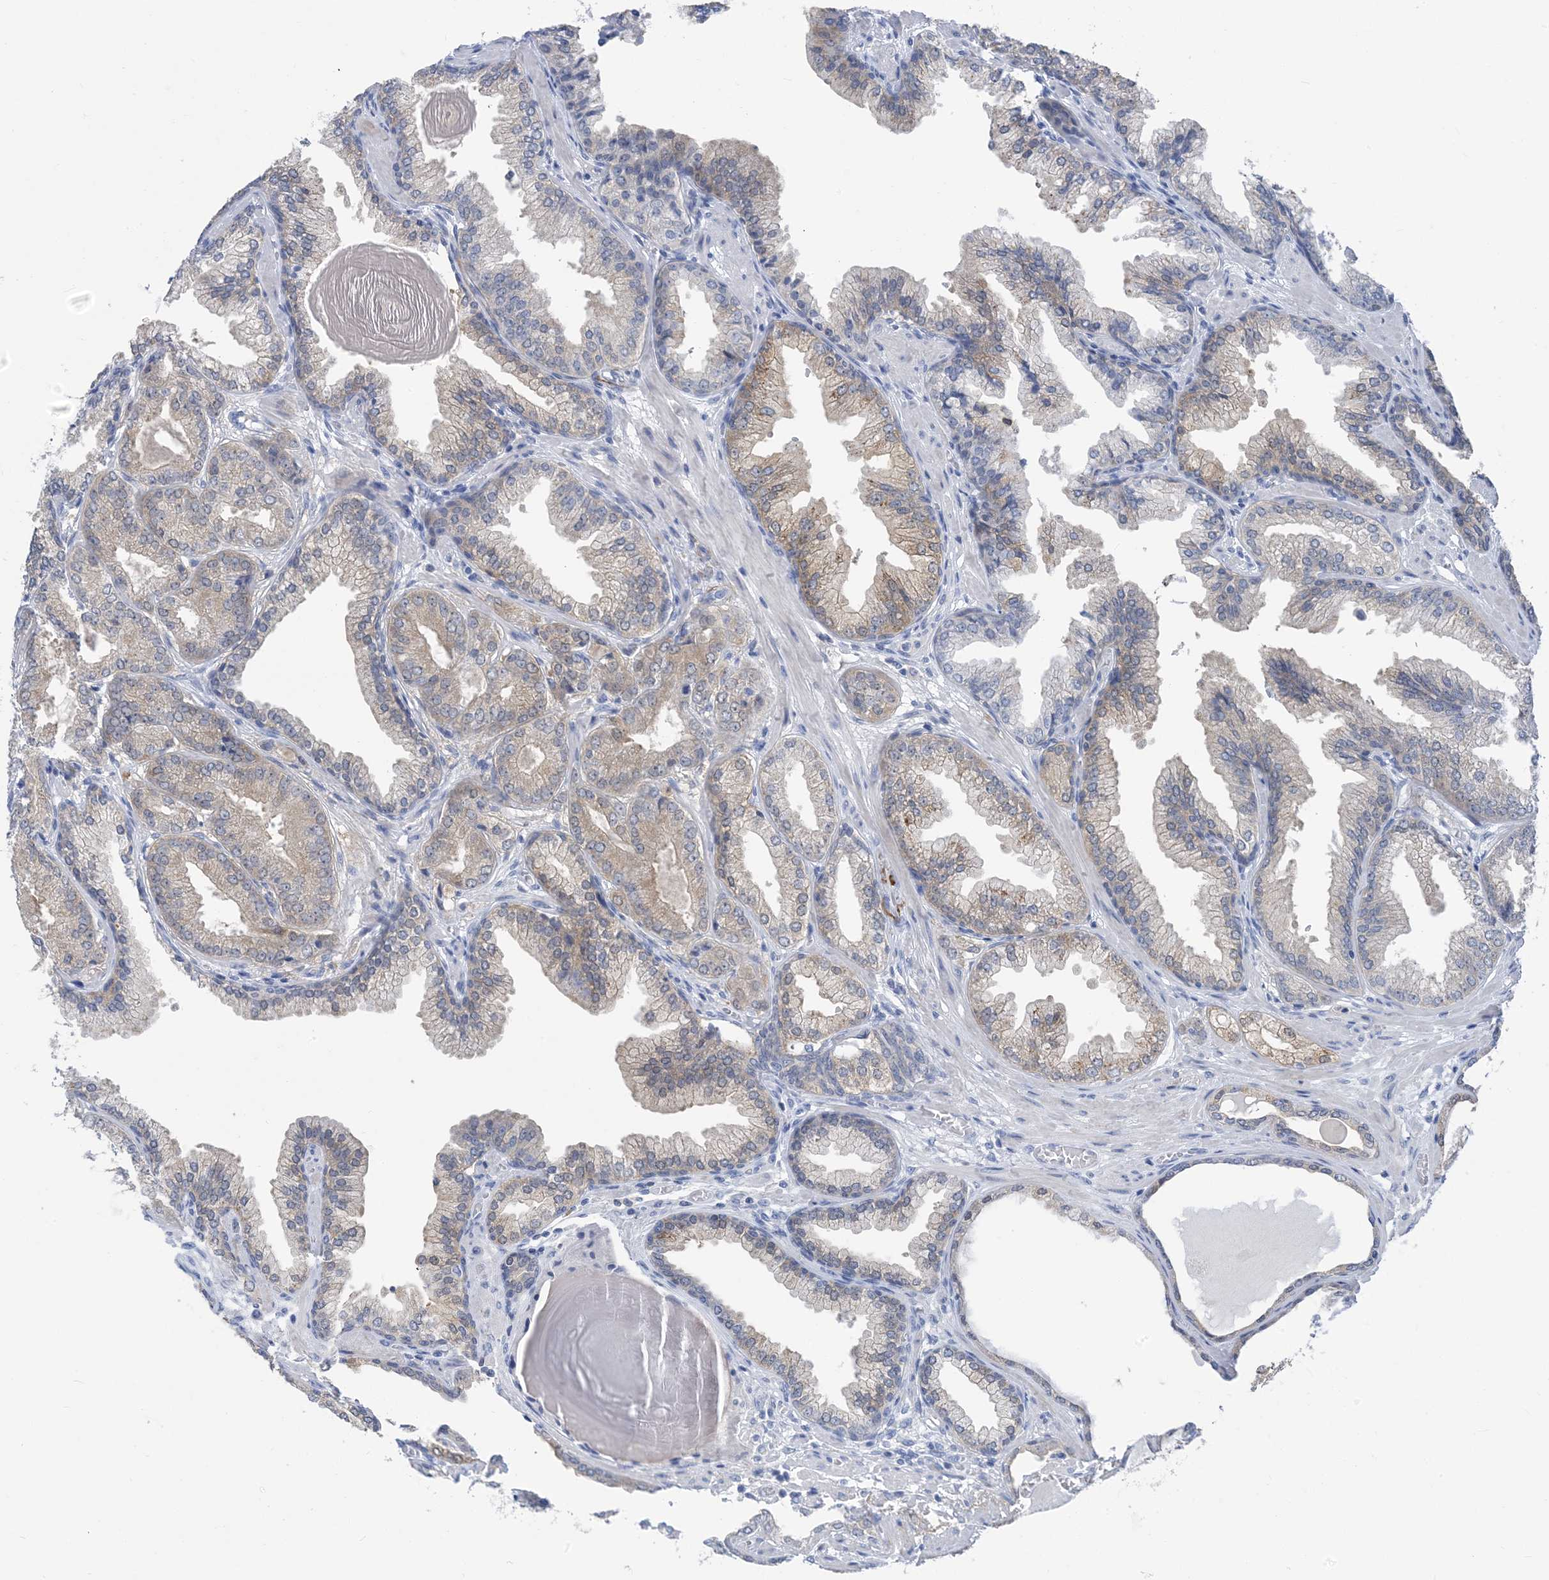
{"staining": {"intensity": "weak", "quantity": "25%-75%", "location": "cytoplasmic/membranous"}, "tissue": "prostate cancer", "cell_type": "Tumor cells", "image_type": "cancer", "snomed": [{"axis": "morphology", "description": "Adenocarcinoma, High grade"}, {"axis": "topography", "description": "Prostate"}], "caption": "Tumor cells display weak cytoplasmic/membranous expression in approximately 25%-75% of cells in prostate adenocarcinoma (high-grade).", "gene": "SH3YL1", "patient": {"sex": "male", "age": 71}}